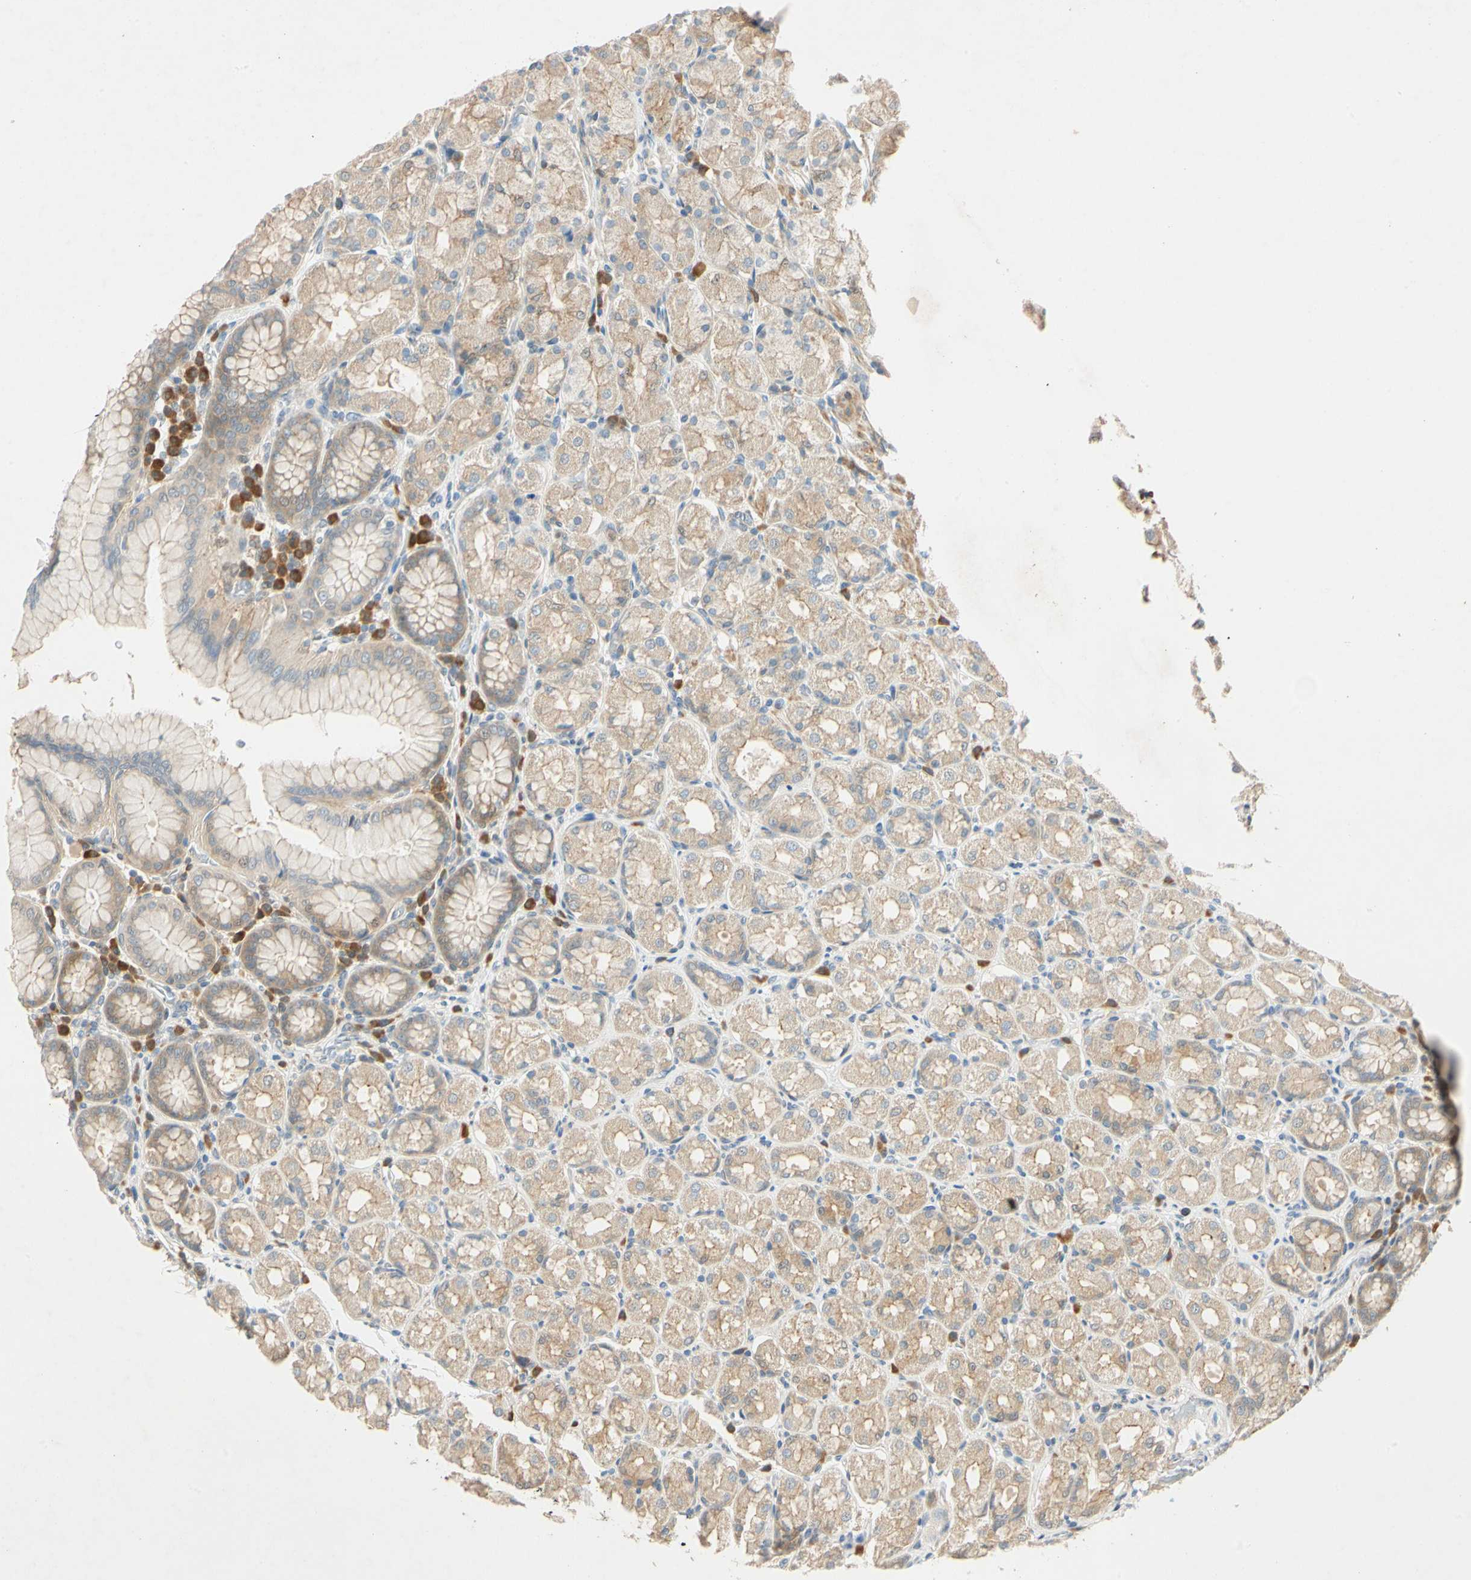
{"staining": {"intensity": "moderate", "quantity": ">75%", "location": "cytoplasmic/membranous"}, "tissue": "stomach", "cell_type": "Glandular cells", "image_type": "normal", "snomed": [{"axis": "morphology", "description": "Normal tissue, NOS"}, {"axis": "topography", "description": "Stomach, upper"}], "caption": "Glandular cells show moderate cytoplasmic/membranous positivity in about >75% of cells in benign stomach.", "gene": "WIPI1", "patient": {"sex": "male", "age": 68}}